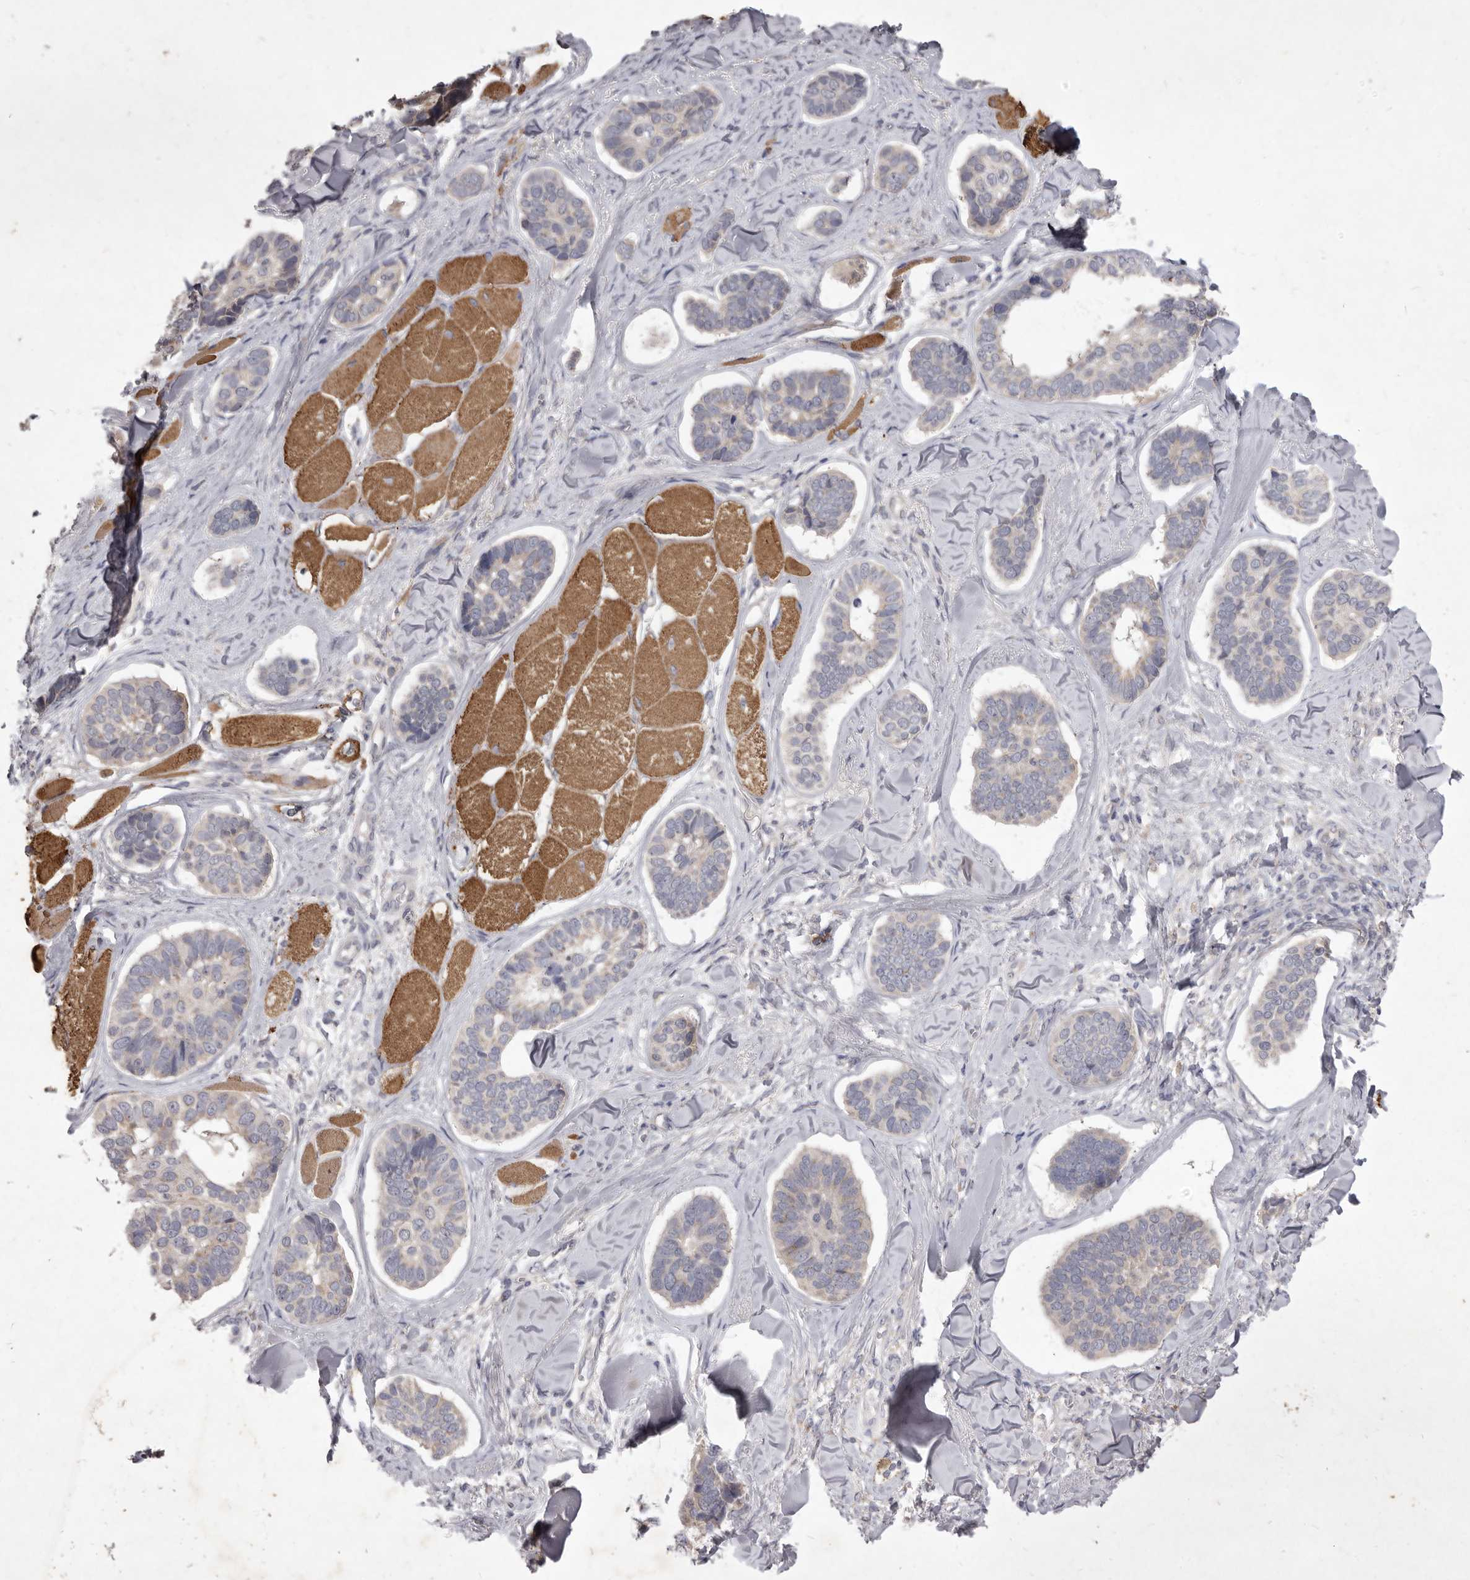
{"staining": {"intensity": "negative", "quantity": "none", "location": "none"}, "tissue": "skin cancer", "cell_type": "Tumor cells", "image_type": "cancer", "snomed": [{"axis": "morphology", "description": "Basal cell carcinoma"}, {"axis": "topography", "description": "Skin"}], "caption": "High power microscopy micrograph of an IHC image of skin basal cell carcinoma, revealing no significant expression in tumor cells.", "gene": "P2RX6", "patient": {"sex": "male", "age": 62}}